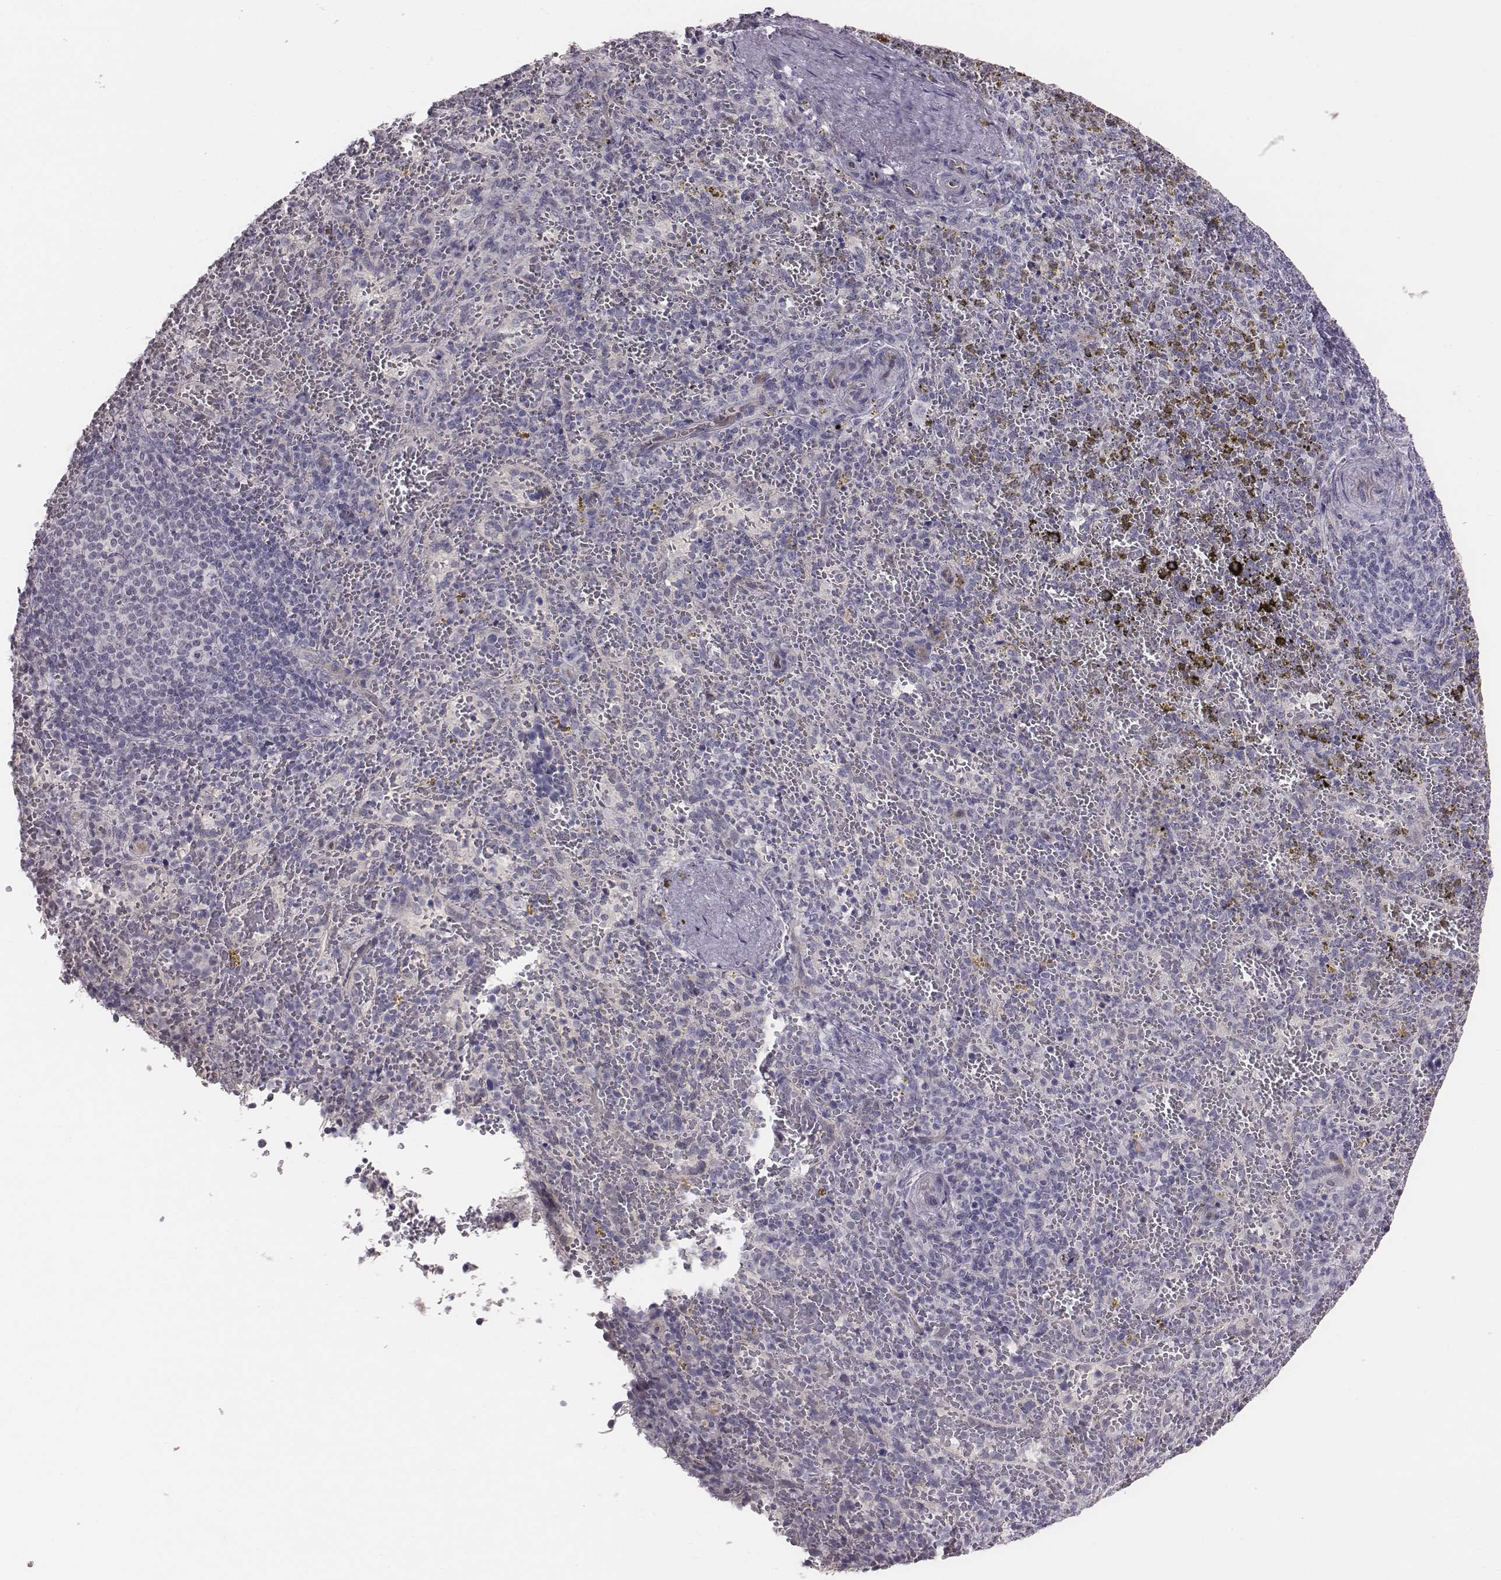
{"staining": {"intensity": "negative", "quantity": "none", "location": "none"}, "tissue": "spleen", "cell_type": "Cells in red pulp", "image_type": "normal", "snomed": [{"axis": "morphology", "description": "Normal tissue, NOS"}, {"axis": "topography", "description": "Spleen"}], "caption": "High magnification brightfield microscopy of normal spleen stained with DAB (brown) and counterstained with hematoxylin (blue): cells in red pulp show no significant positivity.", "gene": "CACNG4", "patient": {"sex": "female", "age": 50}}